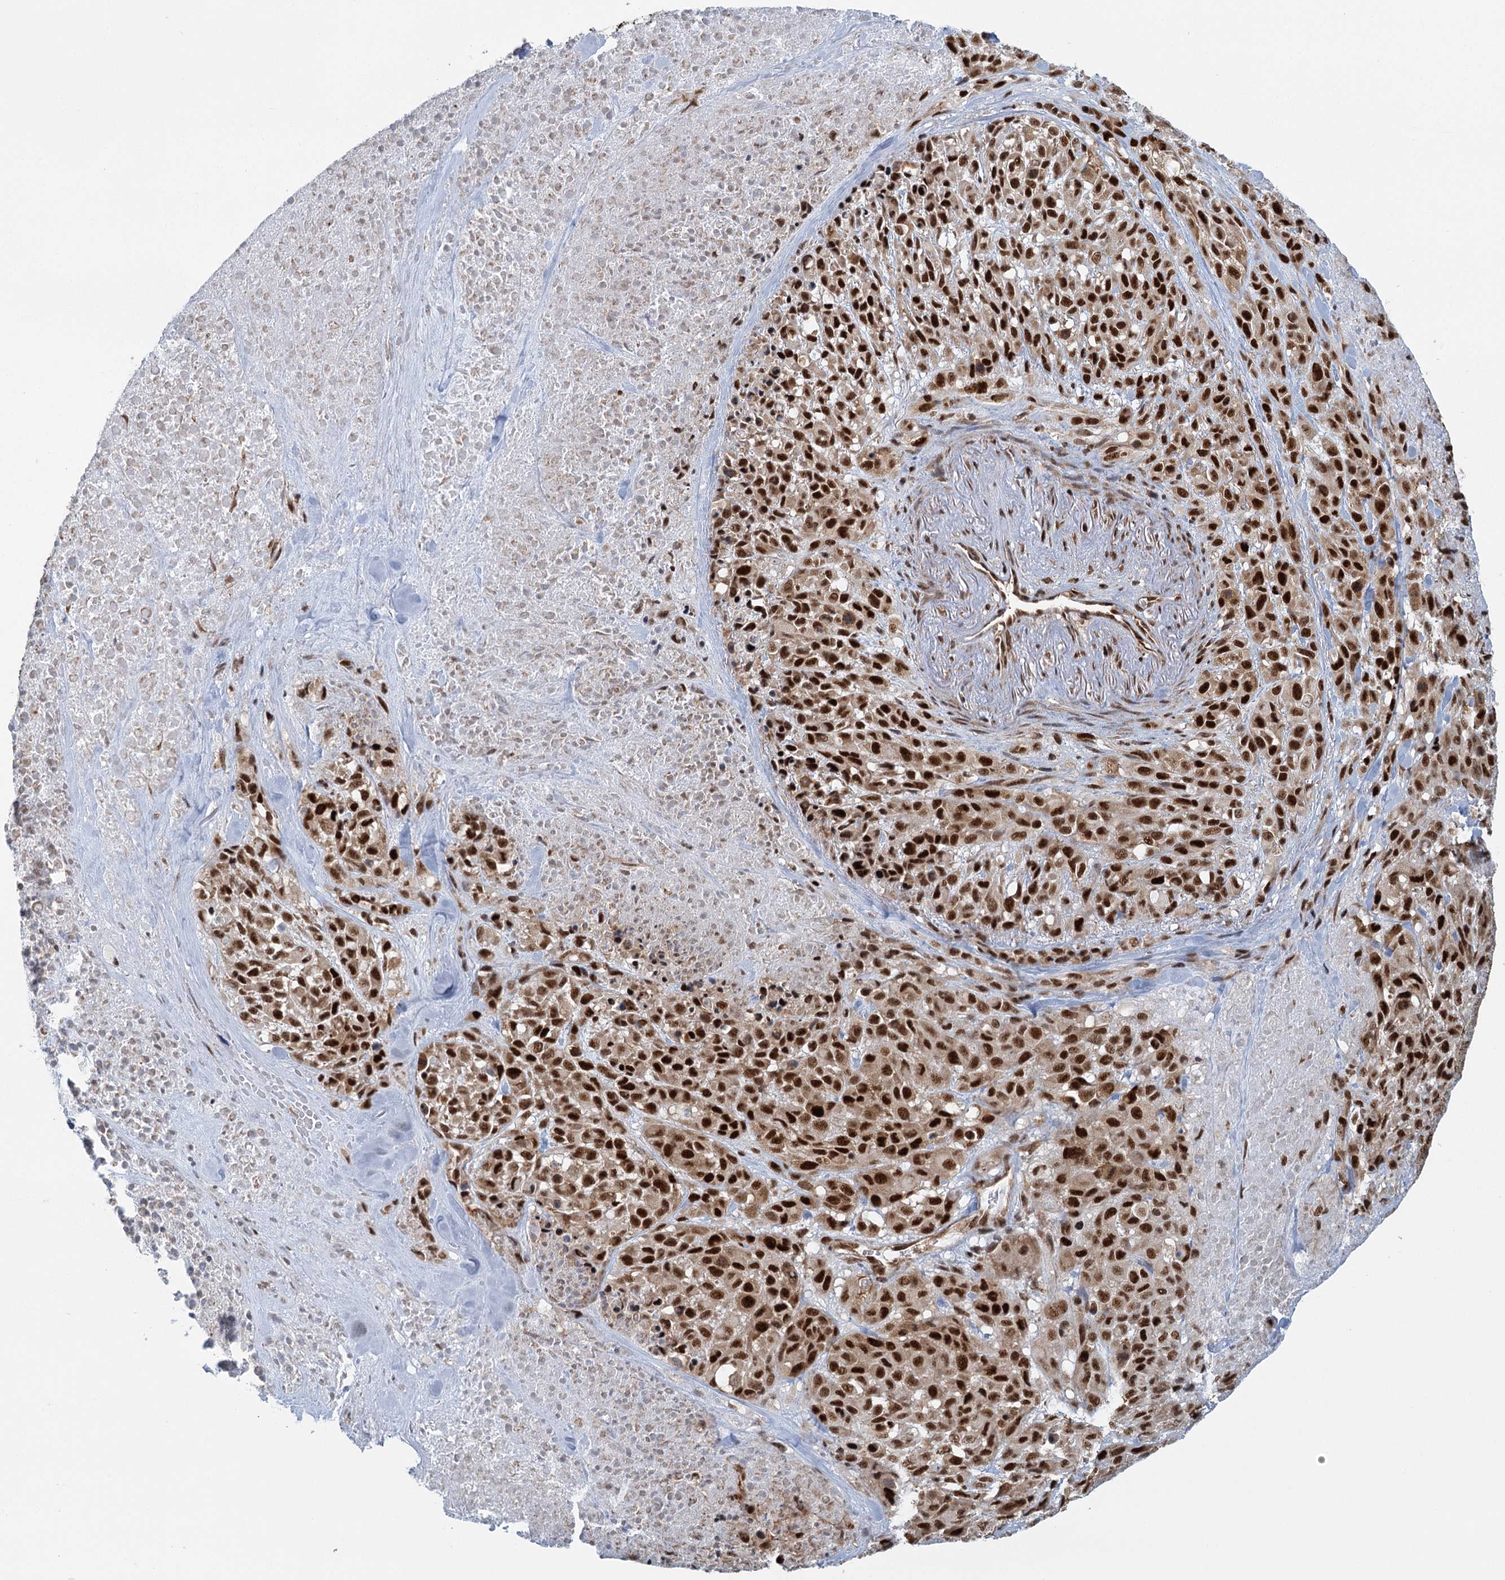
{"staining": {"intensity": "strong", "quantity": ">75%", "location": "nuclear"}, "tissue": "melanoma", "cell_type": "Tumor cells", "image_type": "cancer", "snomed": [{"axis": "morphology", "description": "Malignant melanoma, Metastatic site"}, {"axis": "topography", "description": "Skin"}], "caption": "Protein analysis of malignant melanoma (metastatic site) tissue demonstrates strong nuclear staining in about >75% of tumor cells.", "gene": "GPATCH11", "patient": {"sex": "female", "age": 81}}